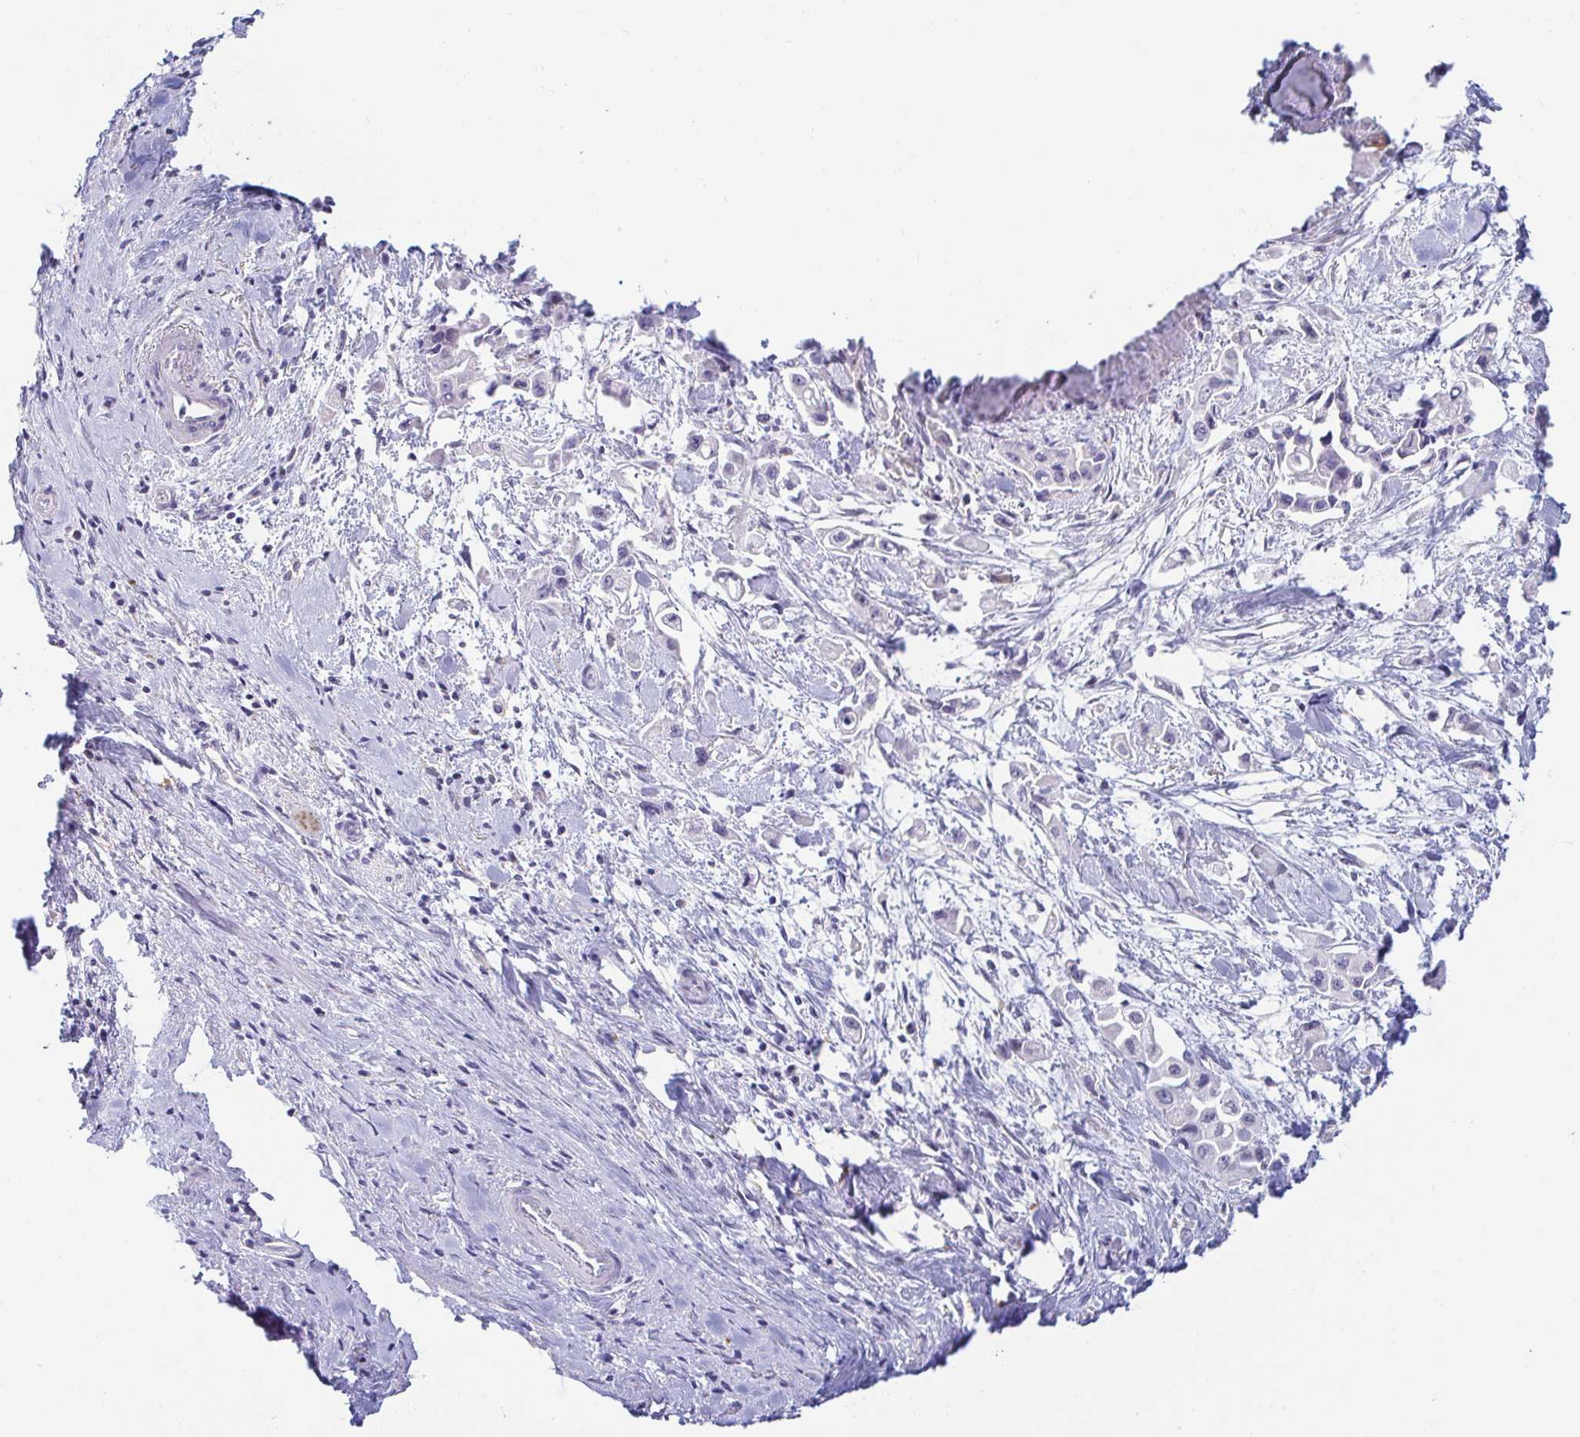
{"staining": {"intensity": "negative", "quantity": "none", "location": "none"}, "tissue": "pancreatic cancer", "cell_type": "Tumor cells", "image_type": "cancer", "snomed": [{"axis": "morphology", "description": "Adenocarcinoma, NOS"}, {"axis": "topography", "description": "Pancreas"}], "caption": "A high-resolution photomicrograph shows IHC staining of pancreatic cancer, which demonstrates no significant positivity in tumor cells. Brightfield microscopy of immunohistochemistry (IHC) stained with DAB (3,3'-diaminobenzidine) (brown) and hematoxylin (blue), captured at high magnification.", "gene": "OR51D1", "patient": {"sex": "female", "age": 66}}